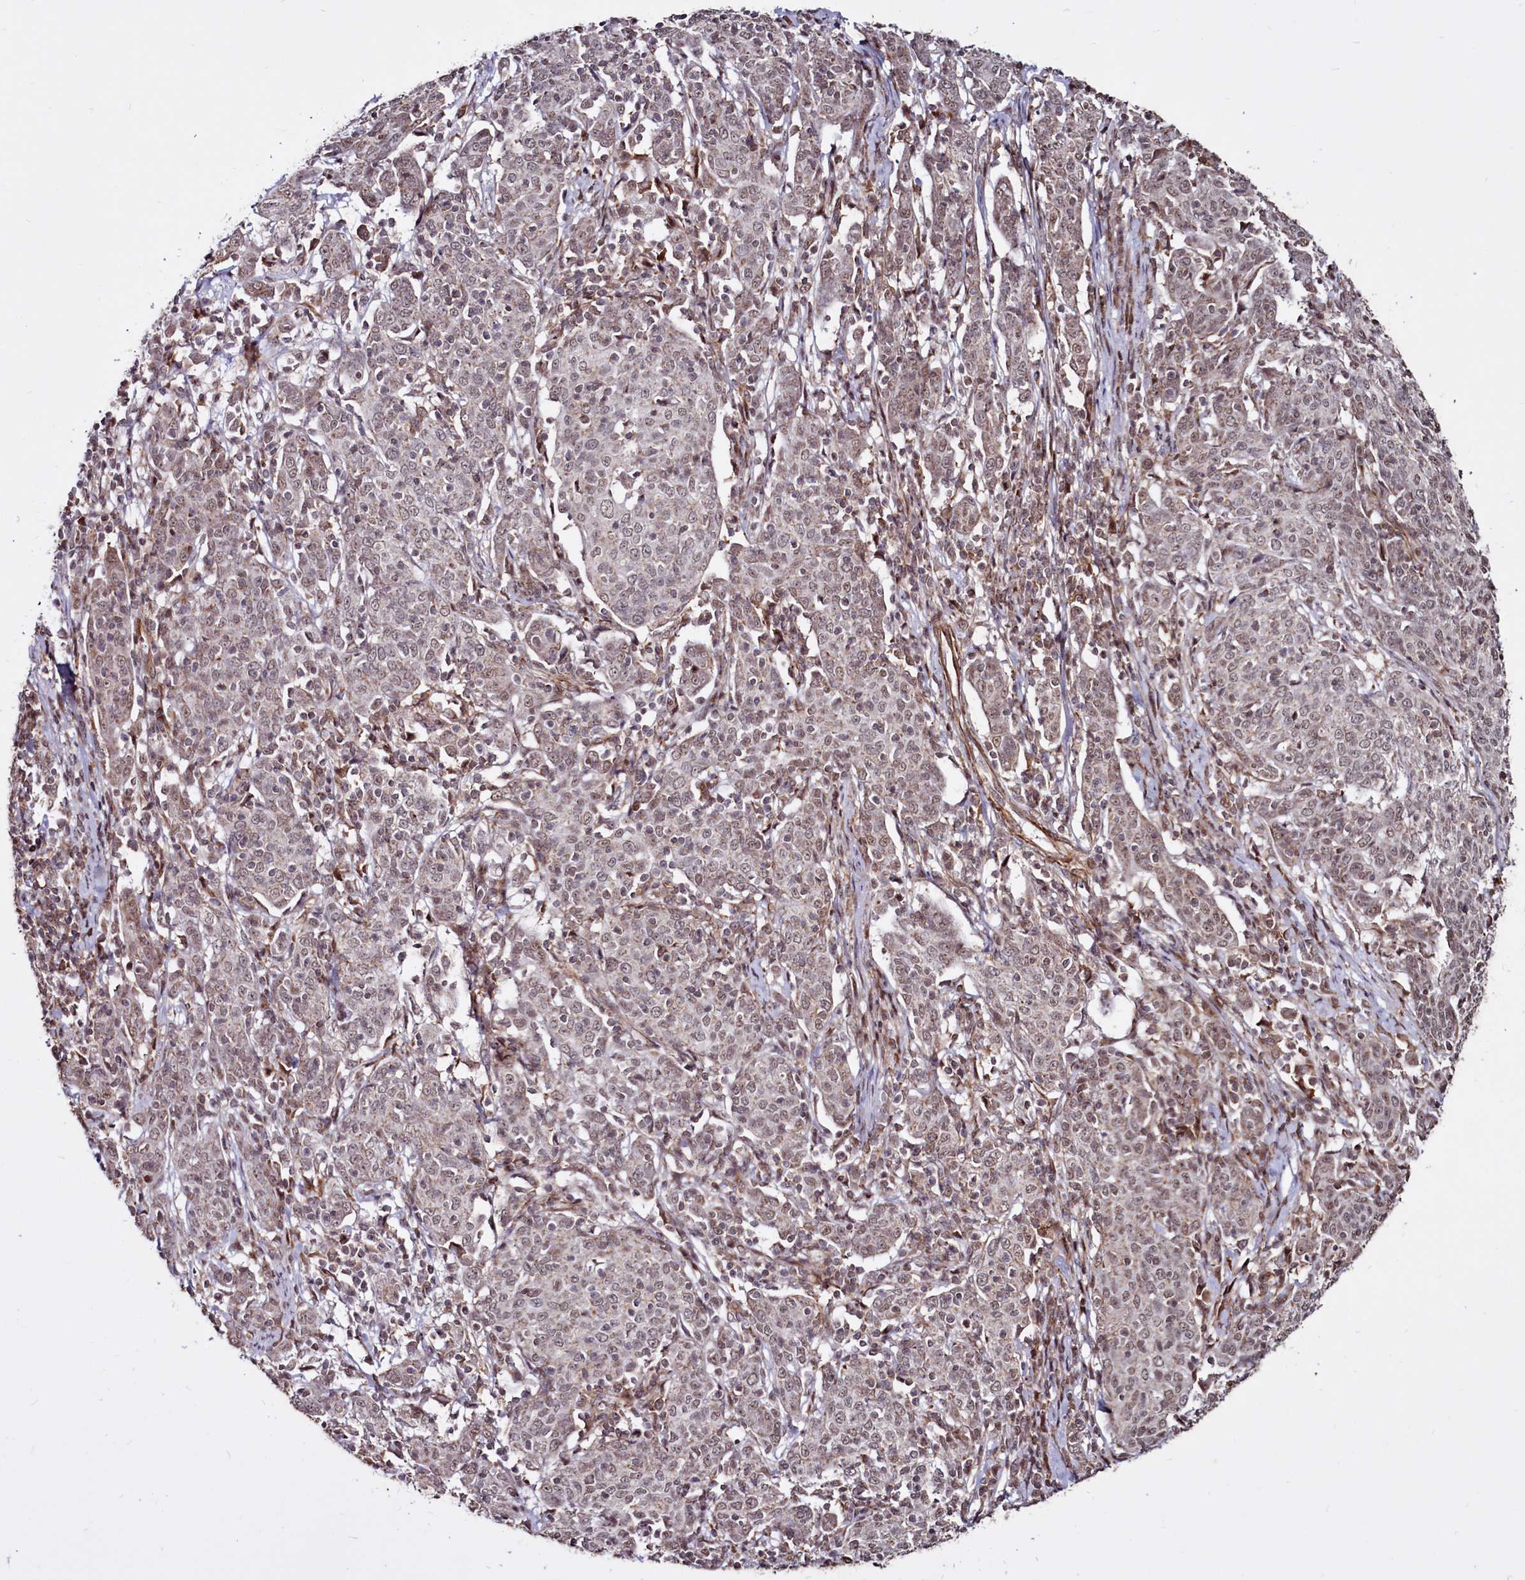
{"staining": {"intensity": "weak", "quantity": "25%-75%", "location": "nuclear"}, "tissue": "cervical cancer", "cell_type": "Tumor cells", "image_type": "cancer", "snomed": [{"axis": "morphology", "description": "Squamous cell carcinoma, NOS"}, {"axis": "topography", "description": "Cervix"}], "caption": "Cervical cancer (squamous cell carcinoma) stained with DAB (3,3'-diaminobenzidine) immunohistochemistry (IHC) shows low levels of weak nuclear staining in approximately 25%-75% of tumor cells. (brown staining indicates protein expression, while blue staining denotes nuclei).", "gene": "CLK3", "patient": {"sex": "female", "age": 67}}